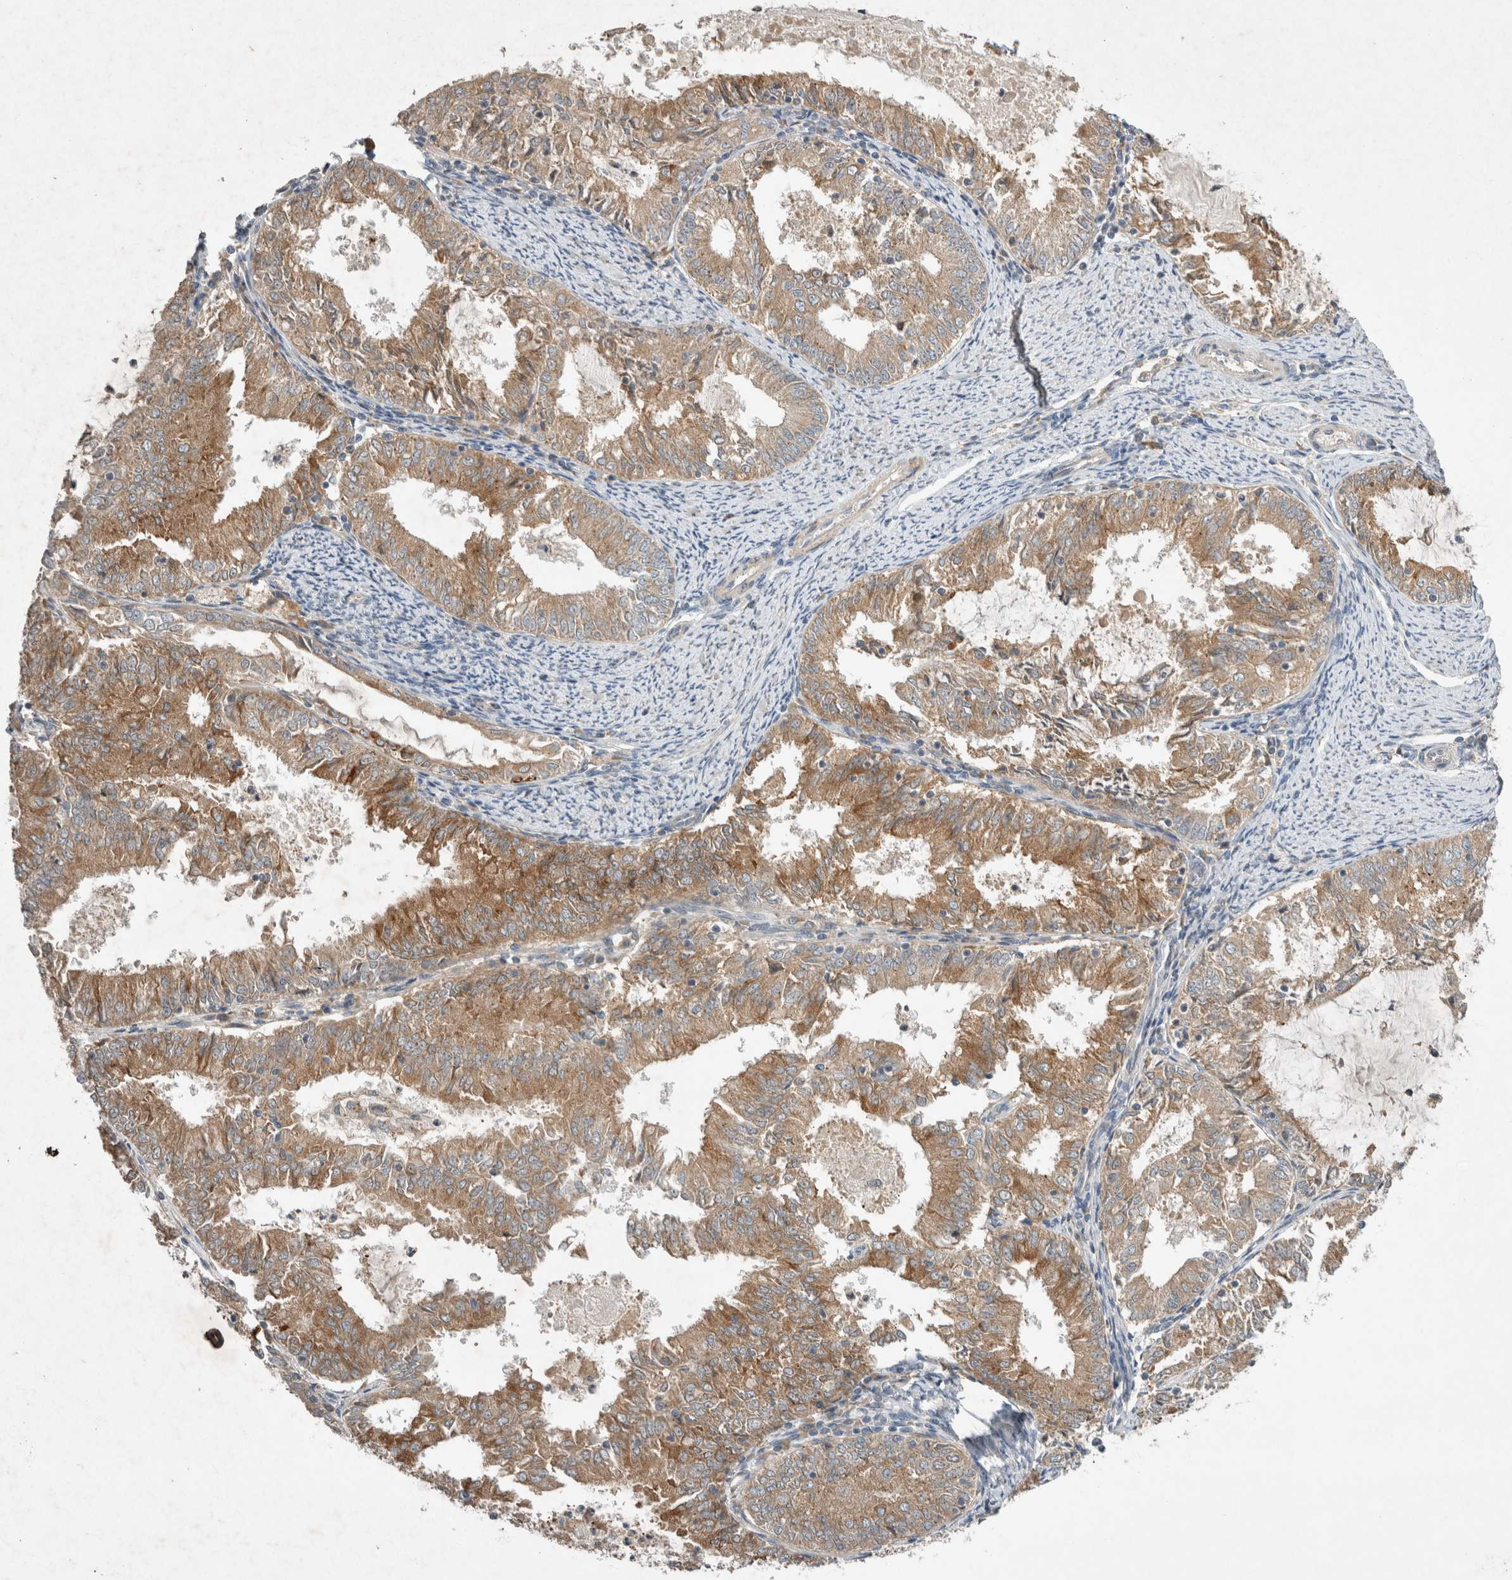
{"staining": {"intensity": "moderate", "quantity": "25%-75%", "location": "cytoplasmic/membranous"}, "tissue": "endometrial cancer", "cell_type": "Tumor cells", "image_type": "cancer", "snomed": [{"axis": "morphology", "description": "Adenocarcinoma, NOS"}, {"axis": "topography", "description": "Endometrium"}], "caption": "A medium amount of moderate cytoplasmic/membranous expression is present in about 25%-75% of tumor cells in adenocarcinoma (endometrial) tissue. (brown staining indicates protein expression, while blue staining denotes nuclei).", "gene": "ARMC9", "patient": {"sex": "female", "age": 57}}